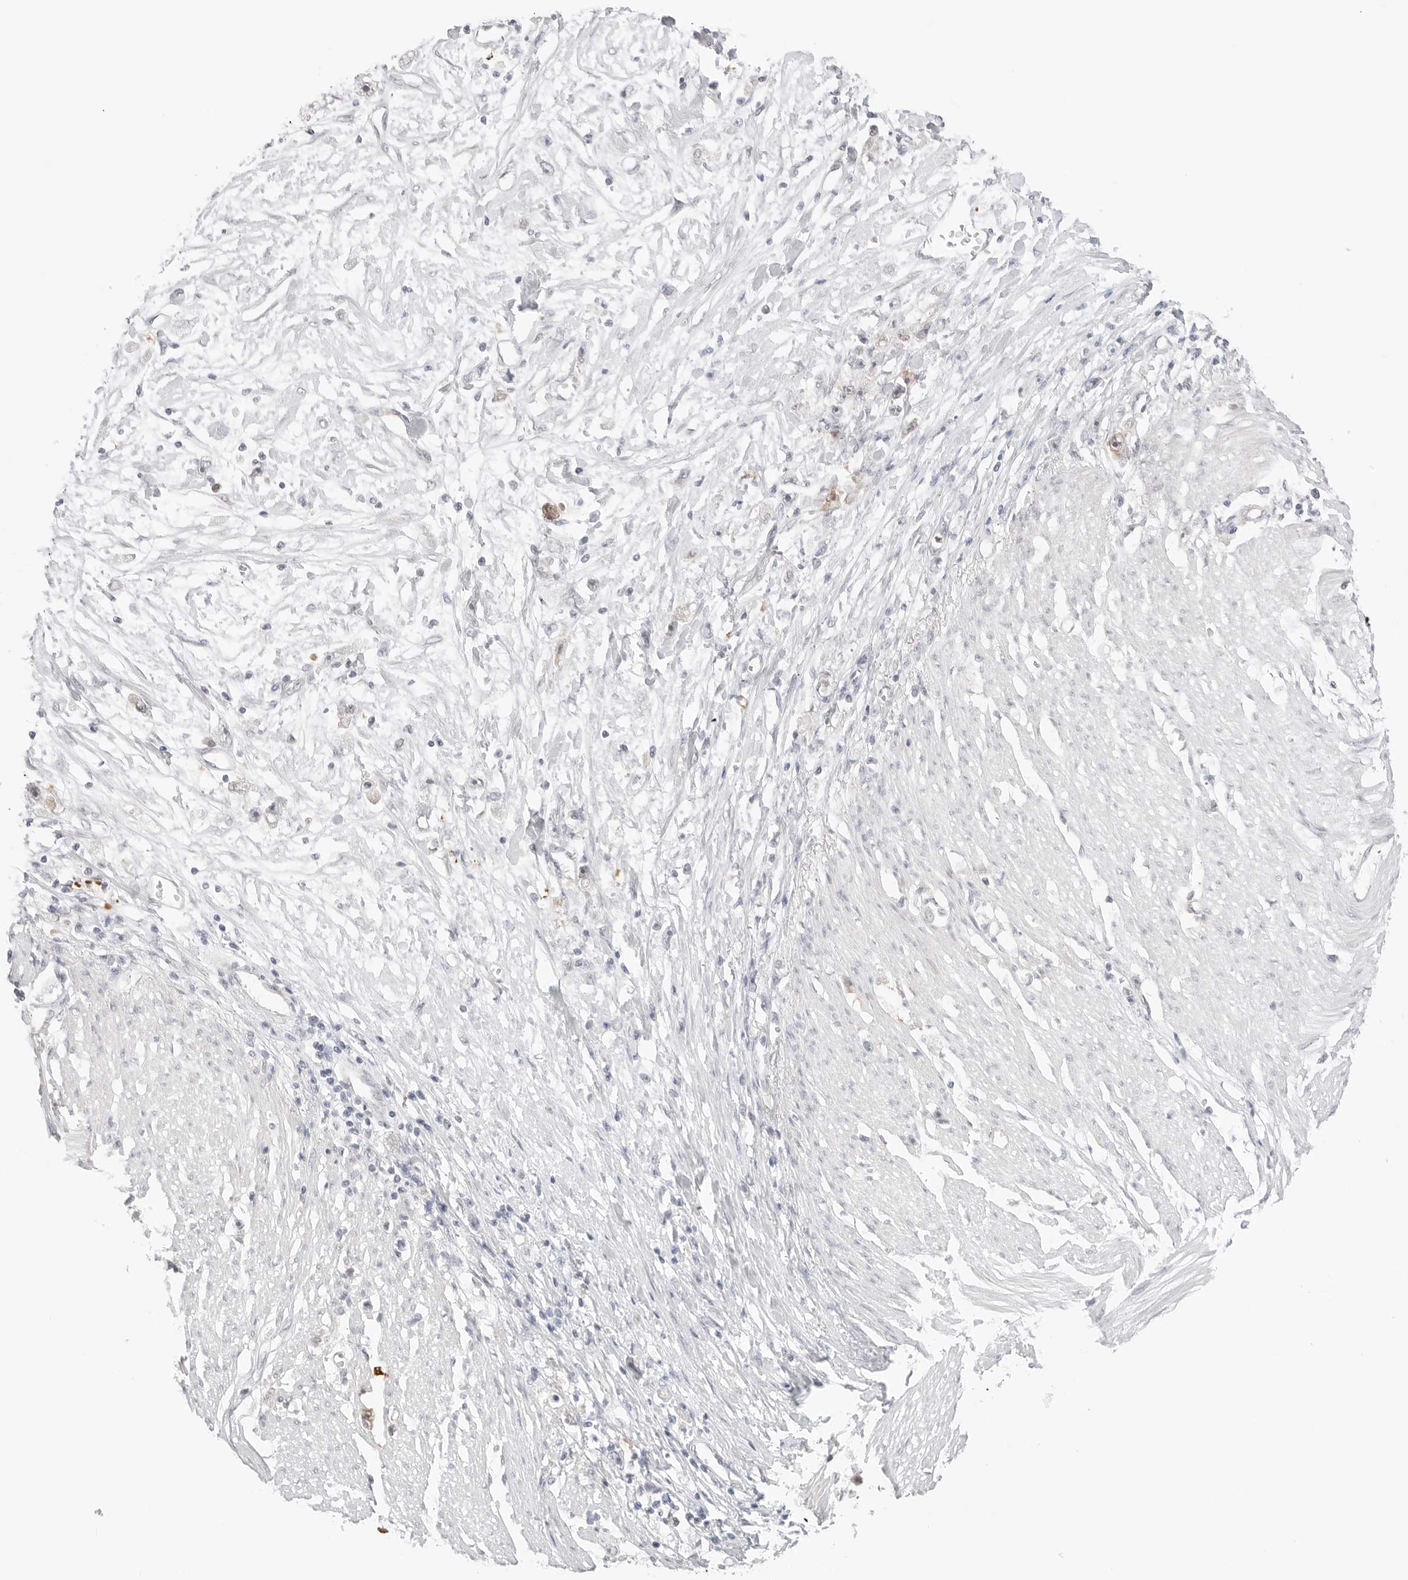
{"staining": {"intensity": "moderate", "quantity": "25%-75%", "location": "cytoplasmic/membranous"}, "tissue": "stomach cancer", "cell_type": "Tumor cells", "image_type": "cancer", "snomed": [{"axis": "morphology", "description": "Adenocarcinoma, NOS"}, {"axis": "topography", "description": "Stomach"}], "caption": "Immunohistochemical staining of stomach cancer (adenocarcinoma) displays medium levels of moderate cytoplasmic/membranous protein staining in approximately 25%-75% of tumor cells. The staining is performed using DAB (3,3'-diaminobenzidine) brown chromogen to label protein expression. The nuclei are counter-stained blue using hematoxylin.", "gene": "NUDC", "patient": {"sex": "female", "age": 59}}